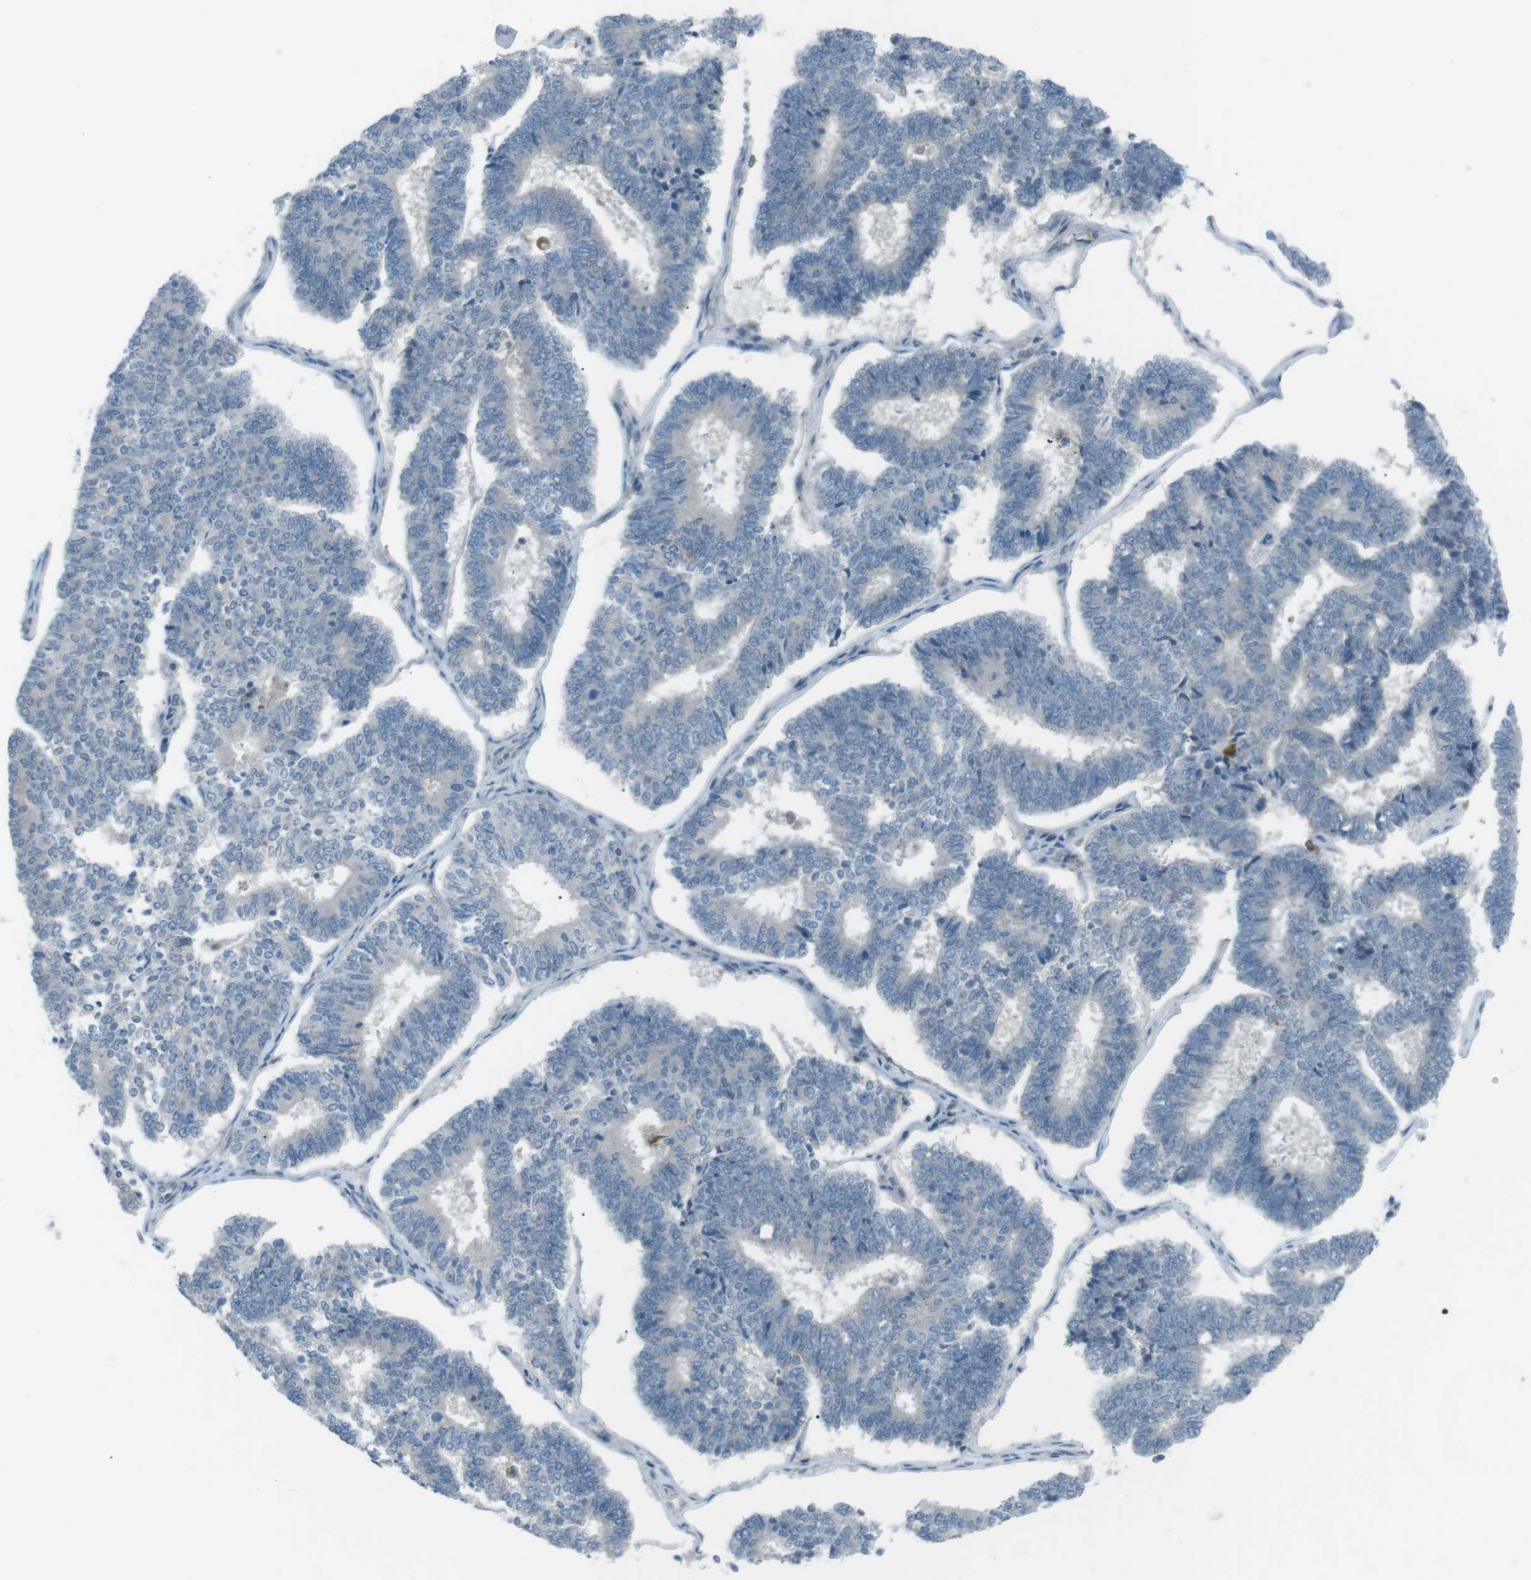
{"staining": {"intensity": "negative", "quantity": "none", "location": "none"}, "tissue": "endometrial cancer", "cell_type": "Tumor cells", "image_type": "cancer", "snomed": [{"axis": "morphology", "description": "Adenocarcinoma, NOS"}, {"axis": "topography", "description": "Endometrium"}], "caption": "DAB (3,3'-diaminobenzidine) immunohistochemical staining of human endometrial cancer (adenocarcinoma) demonstrates no significant expression in tumor cells. (Brightfield microscopy of DAB immunohistochemistry (IHC) at high magnification).", "gene": "FCRLA", "patient": {"sex": "female", "age": 70}}